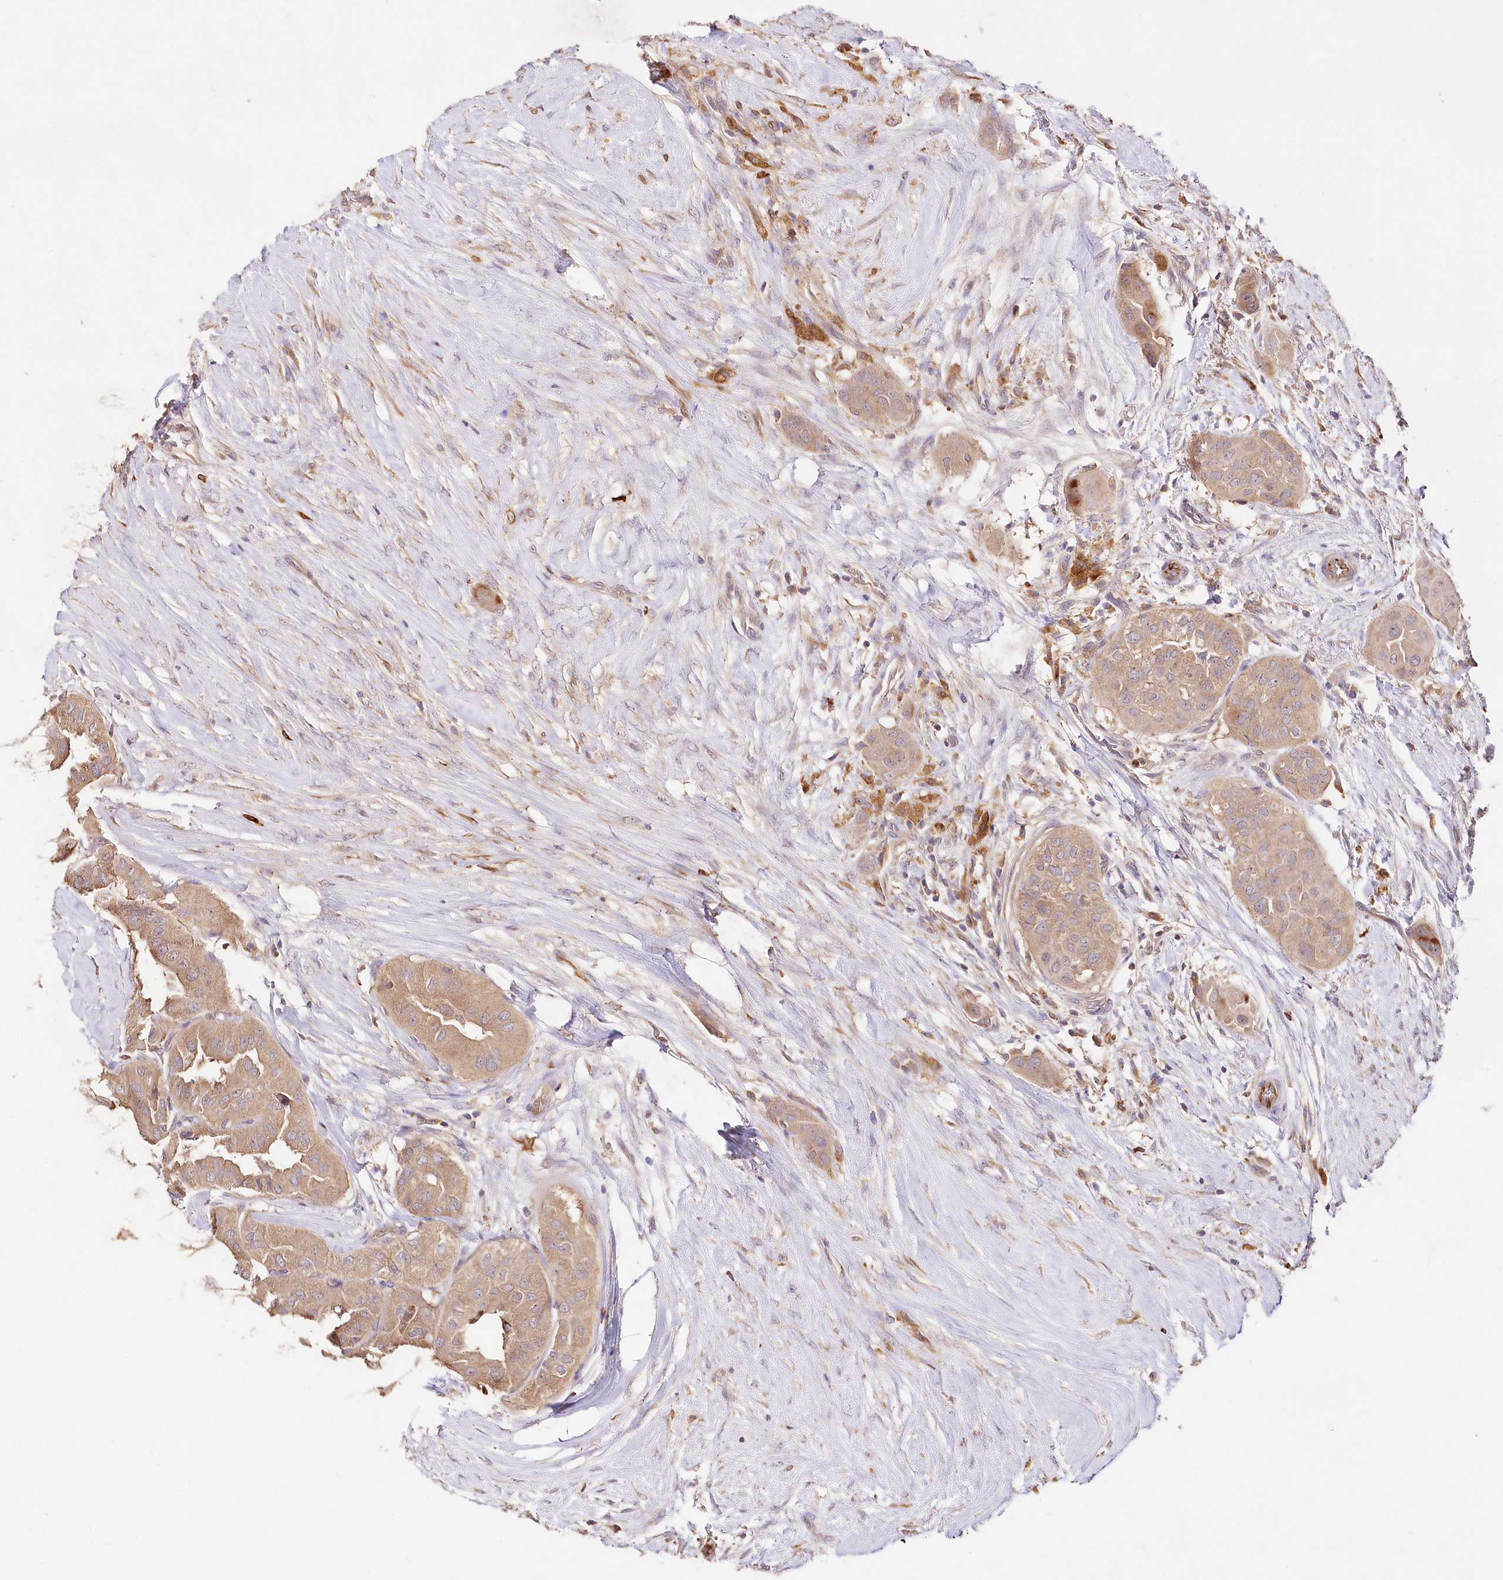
{"staining": {"intensity": "moderate", "quantity": ">75%", "location": "cytoplasmic/membranous"}, "tissue": "thyroid cancer", "cell_type": "Tumor cells", "image_type": "cancer", "snomed": [{"axis": "morphology", "description": "Papillary adenocarcinoma, NOS"}, {"axis": "topography", "description": "Thyroid gland"}], "caption": "Thyroid papillary adenocarcinoma stained with DAB immunohistochemistry (IHC) reveals medium levels of moderate cytoplasmic/membranous positivity in about >75% of tumor cells.", "gene": "DMXL1", "patient": {"sex": "female", "age": 59}}